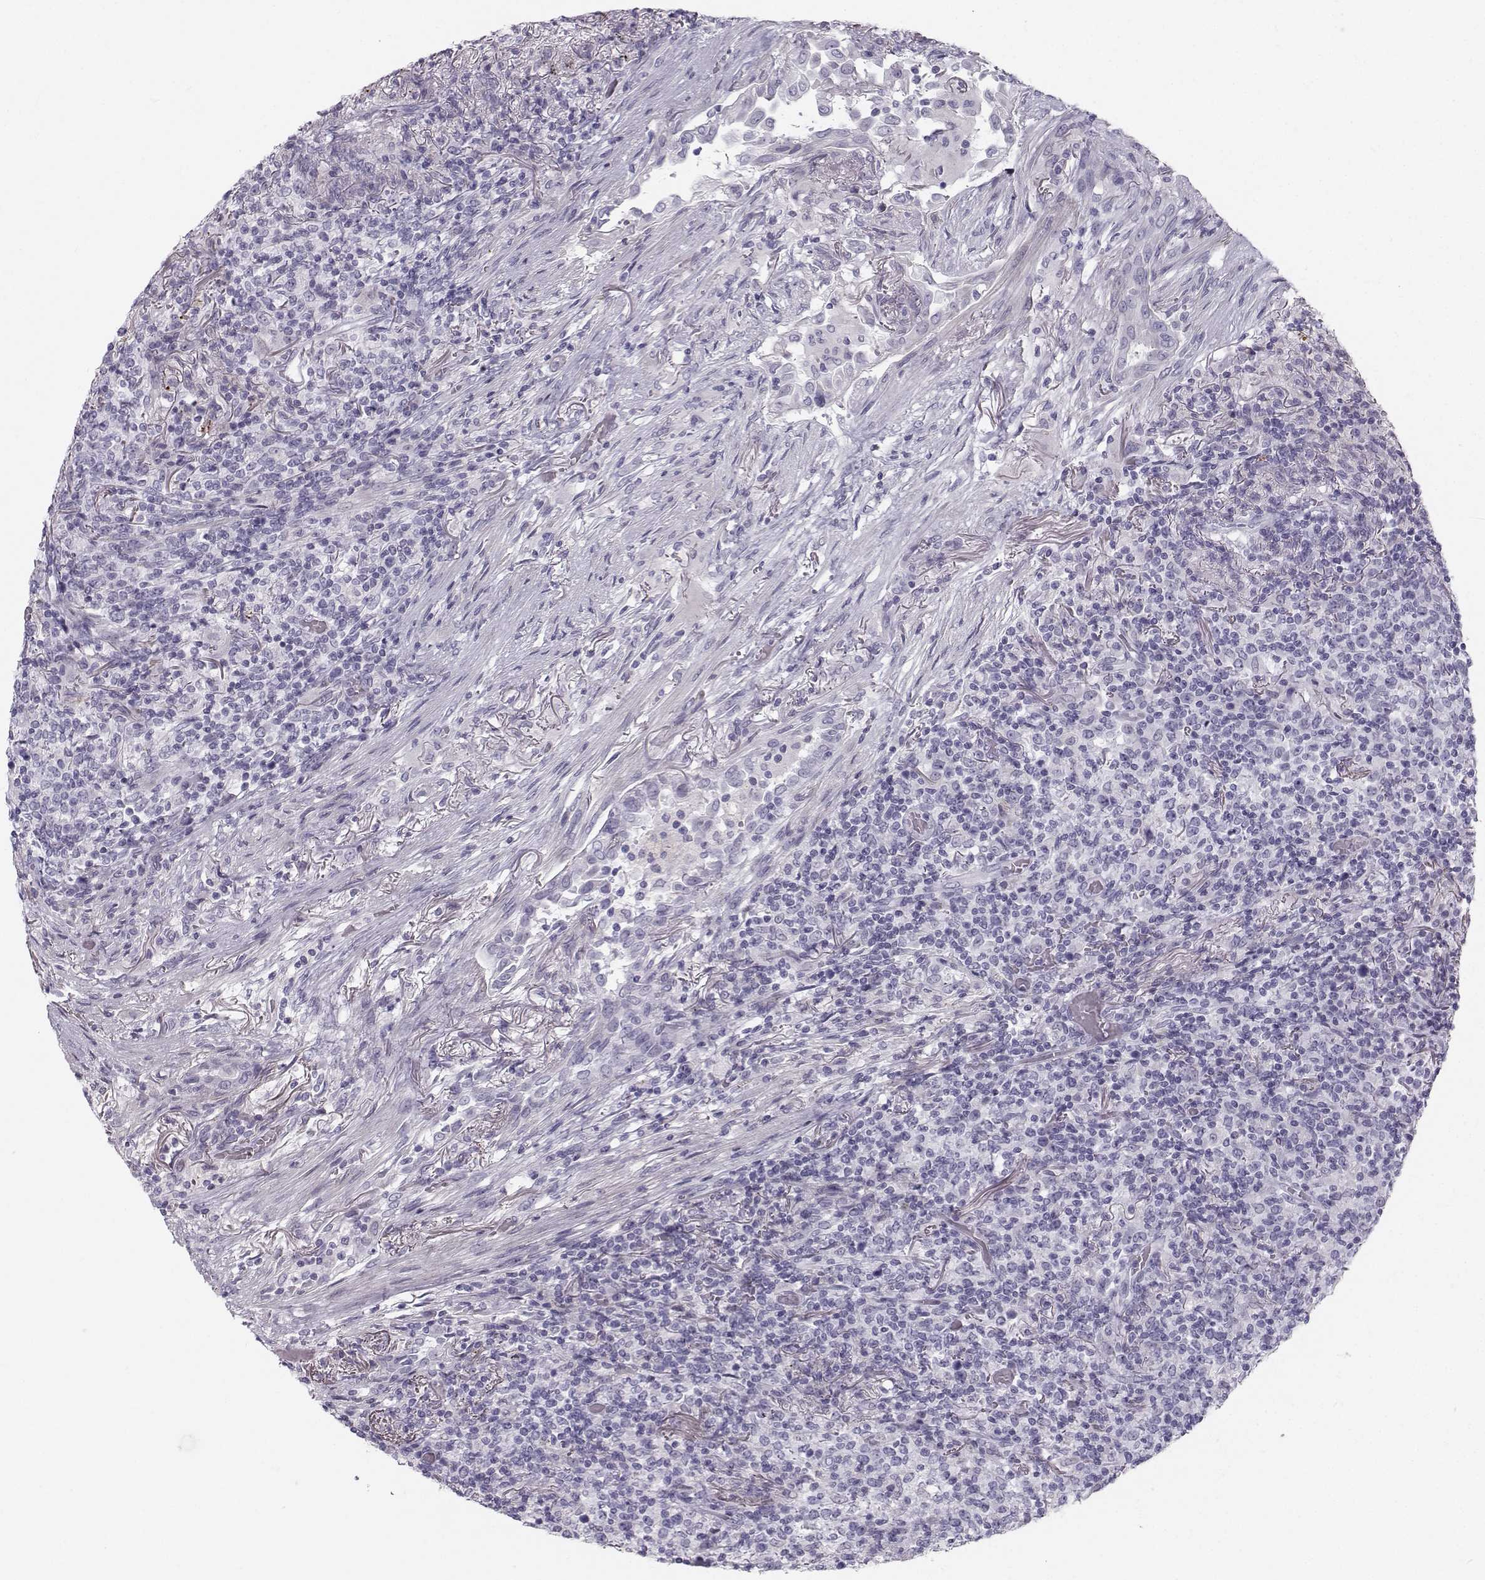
{"staining": {"intensity": "negative", "quantity": "none", "location": "none"}, "tissue": "lymphoma", "cell_type": "Tumor cells", "image_type": "cancer", "snomed": [{"axis": "morphology", "description": "Malignant lymphoma, non-Hodgkin's type, High grade"}, {"axis": "topography", "description": "Lung"}], "caption": "Tumor cells are negative for protein expression in human high-grade malignant lymphoma, non-Hodgkin's type. (Immunohistochemistry (ihc), brightfield microscopy, high magnification).", "gene": "CASR", "patient": {"sex": "male", "age": 79}}